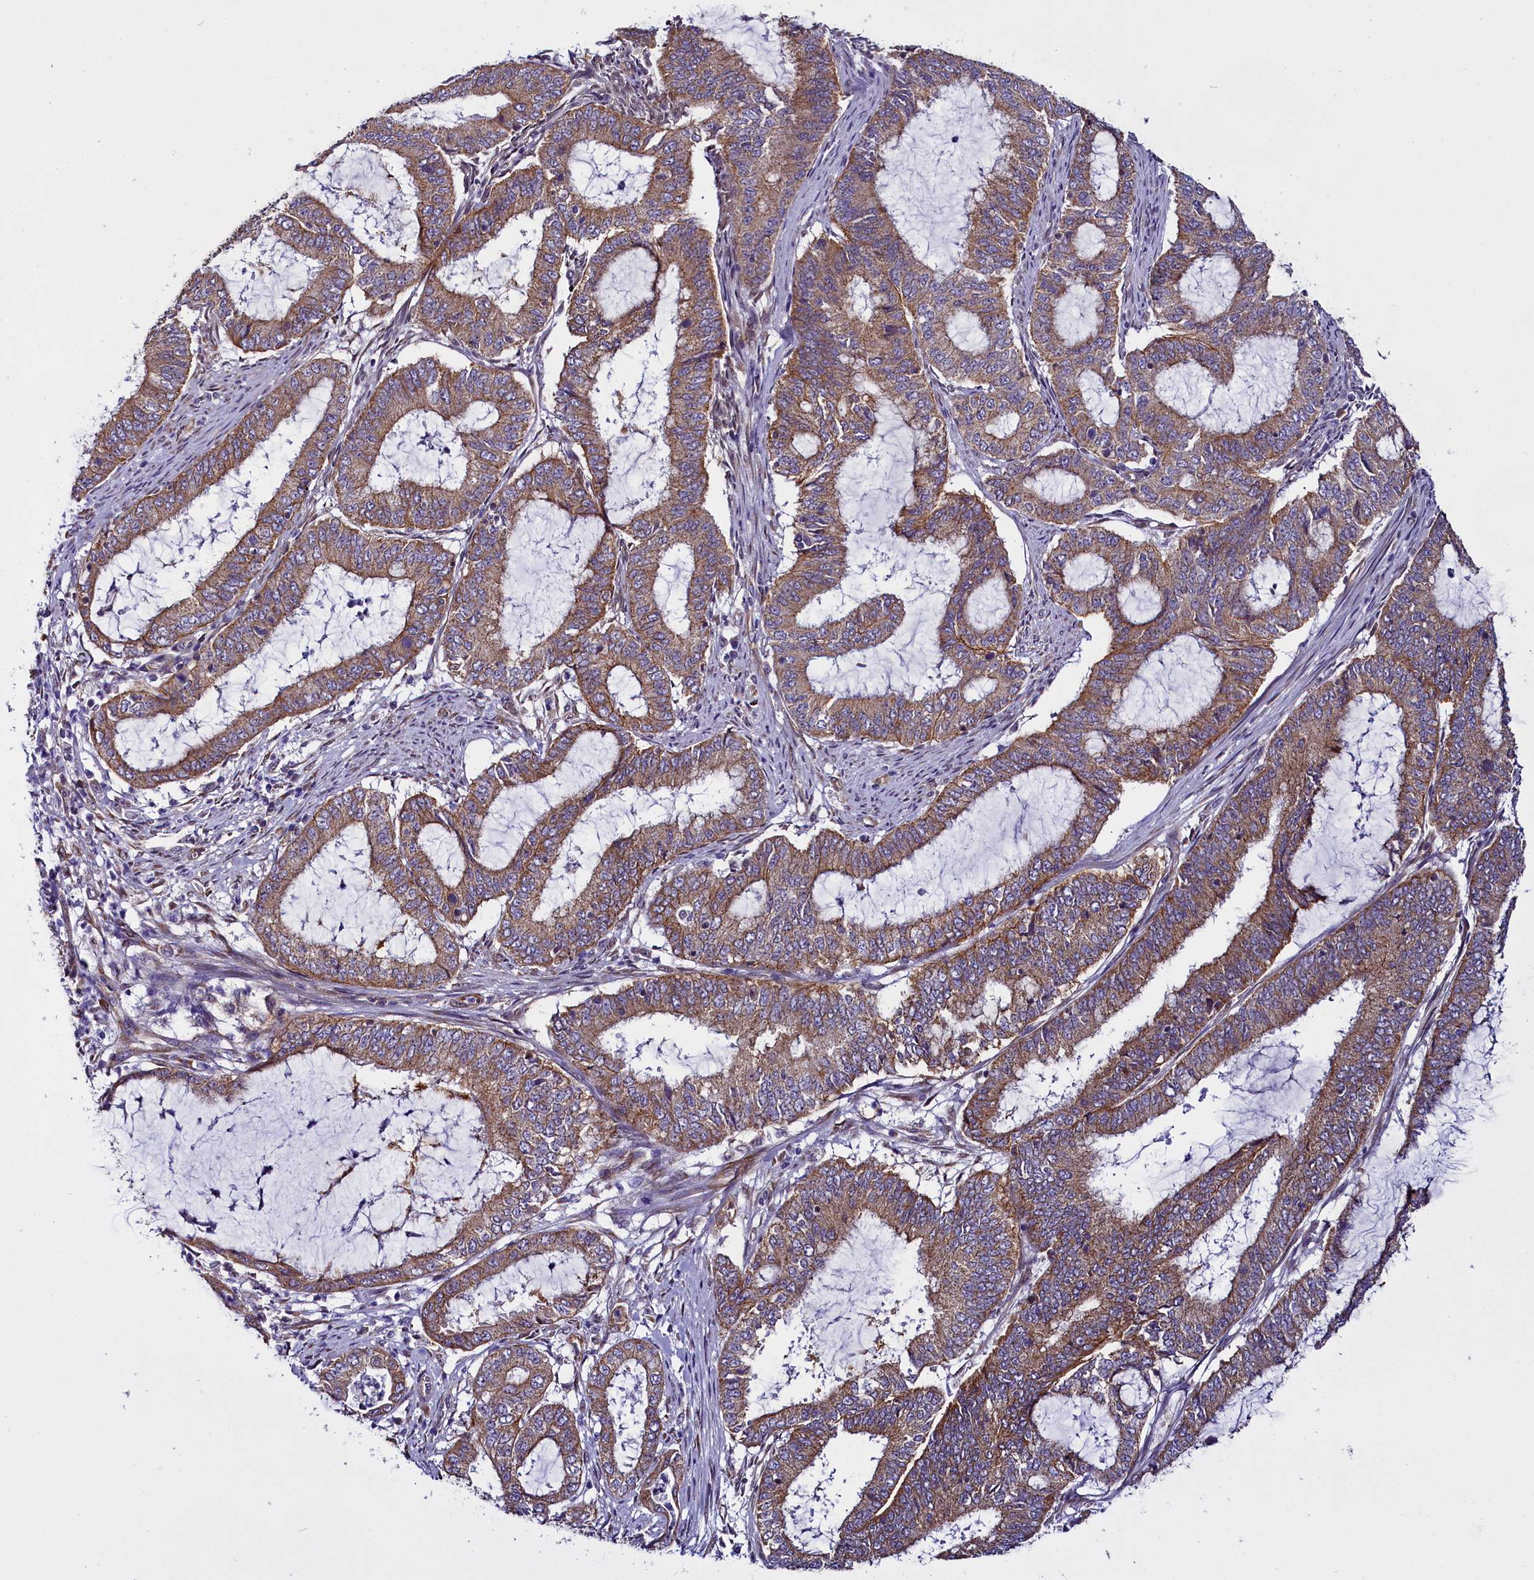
{"staining": {"intensity": "moderate", "quantity": ">75%", "location": "cytoplasmic/membranous"}, "tissue": "endometrial cancer", "cell_type": "Tumor cells", "image_type": "cancer", "snomed": [{"axis": "morphology", "description": "Adenocarcinoma, NOS"}, {"axis": "topography", "description": "Endometrium"}], "caption": "Immunohistochemistry (IHC) image of endometrial cancer (adenocarcinoma) stained for a protein (brown), which displays medium levels of moderate cytoplasmic/membranous staining in about >75% of tumor cells.", "gene": "UACA", "patient": {"sex": "female", "age": 51}}